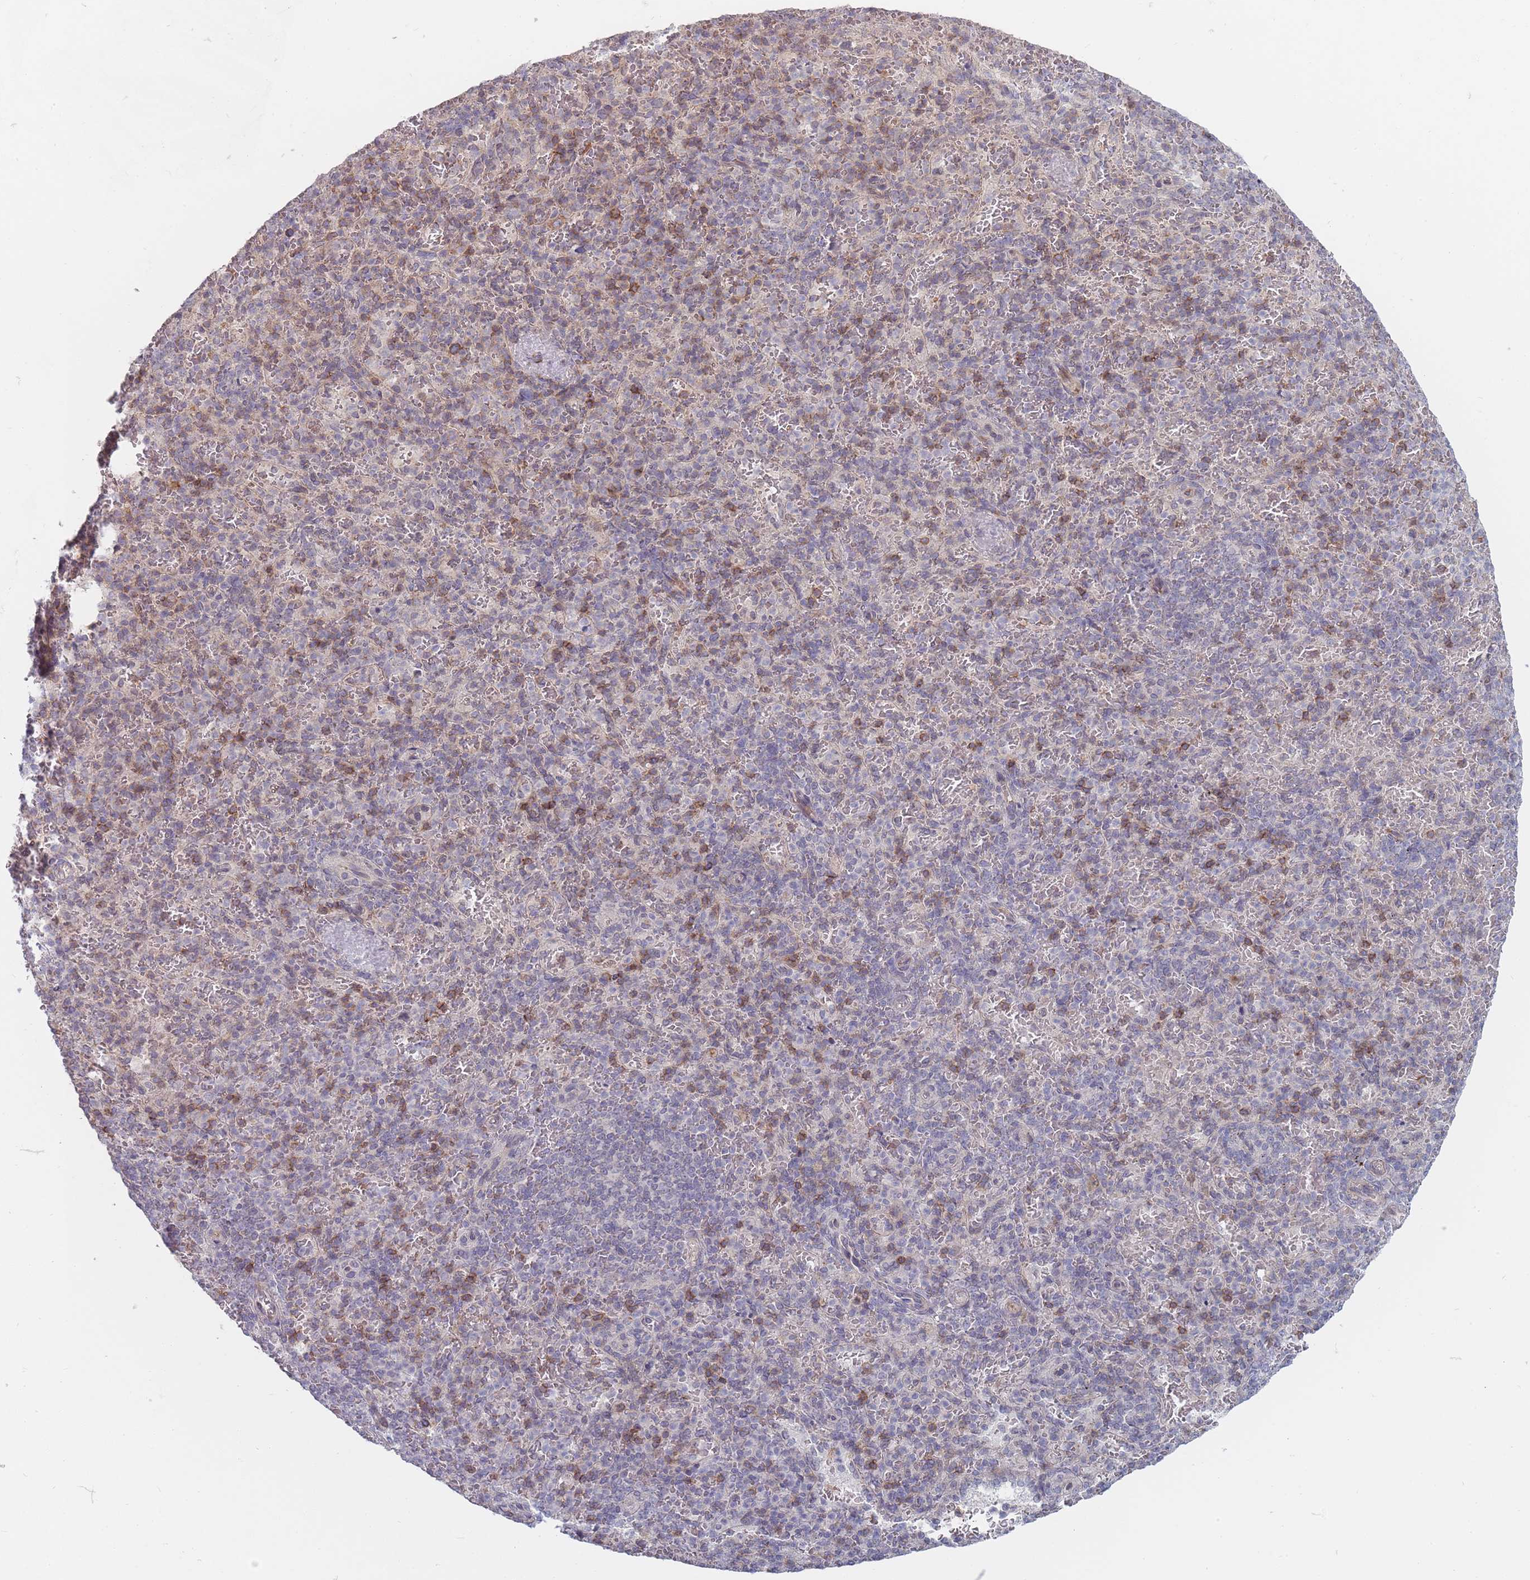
{"staining": {"intensity": "moderate", "quantity": "<25%", "location": "cytoplasmic/membranous"}, "tissue": "spleen", "cell_type": "Cells in red pulp", "image_type": "normal", "snomed": [{"axis": "morphology", "description": "Normal tissue, NOS"}, {"axis": "topography", "description": "Spleen"}], "caption": "A histopathology image of spleen stained for a protein exhibits moderate cytoplasmic/membranous brown staining in cells in red pulp.", "gene": "PCDH12", "patient": {"sex": "female", "age": 74}}